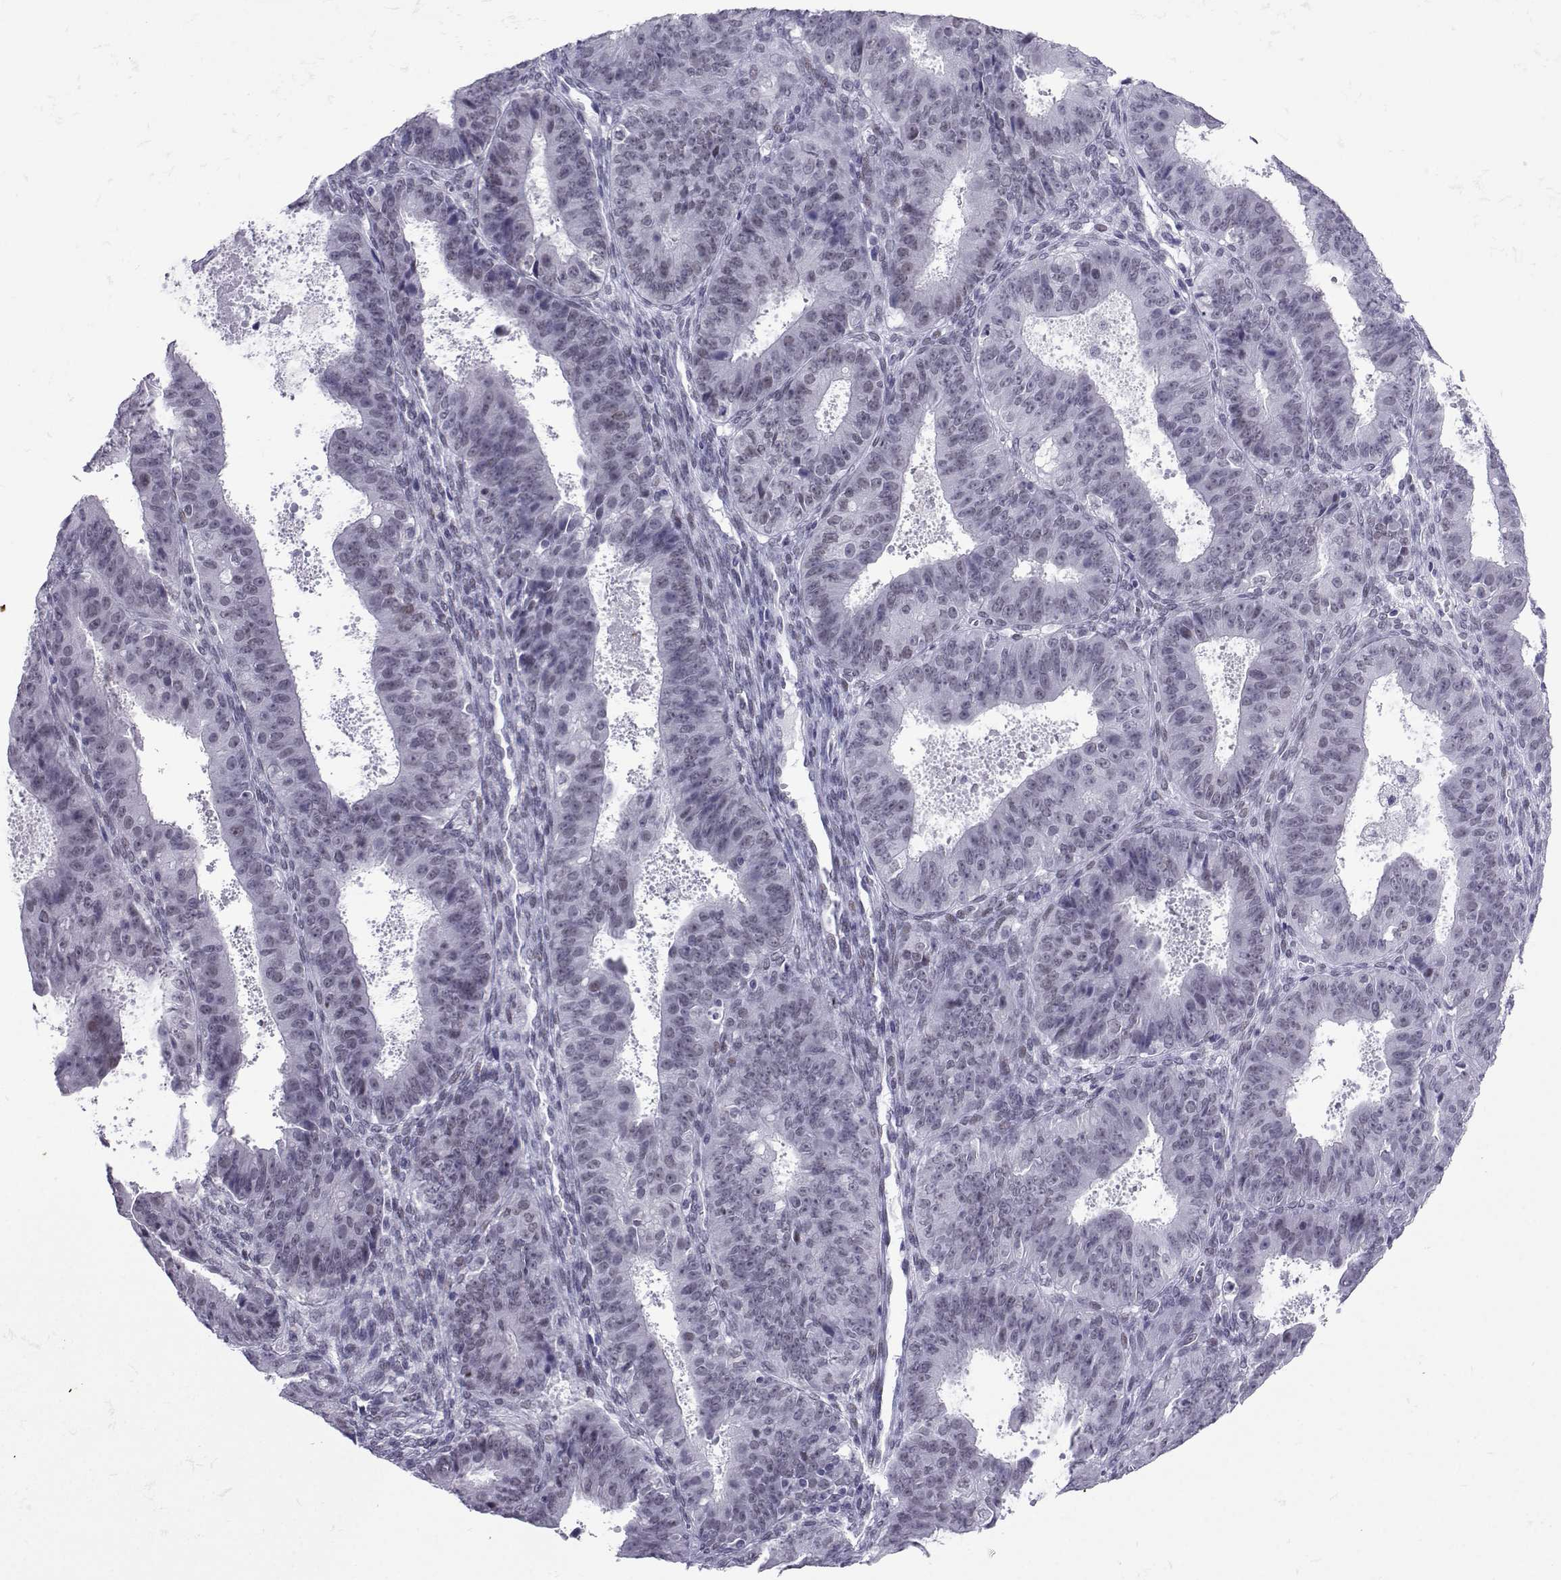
{"staining": {"intensity": "negative", "quantity": "none", "location": "none"}, "tissue": "ovarian cancer", "cell_type": "Tumor cells", "image_type": "cancer", "snomed": [{"axis": "morphology", "description": "Carcinoma, endometroid"}, {"axis": "topography", "description": "Ovary"}], "caption": "The histopathology image exhibits no staining of tumor cells in ovarian cancer (endometroid carcinoma). (DAB (3,3'-diaminobenzidine) immunohistochemistry visualized using brightfield microscopy, high magnification).", "gene": "LORICRIN", "patient": {"sex": "female", "age": 42}}